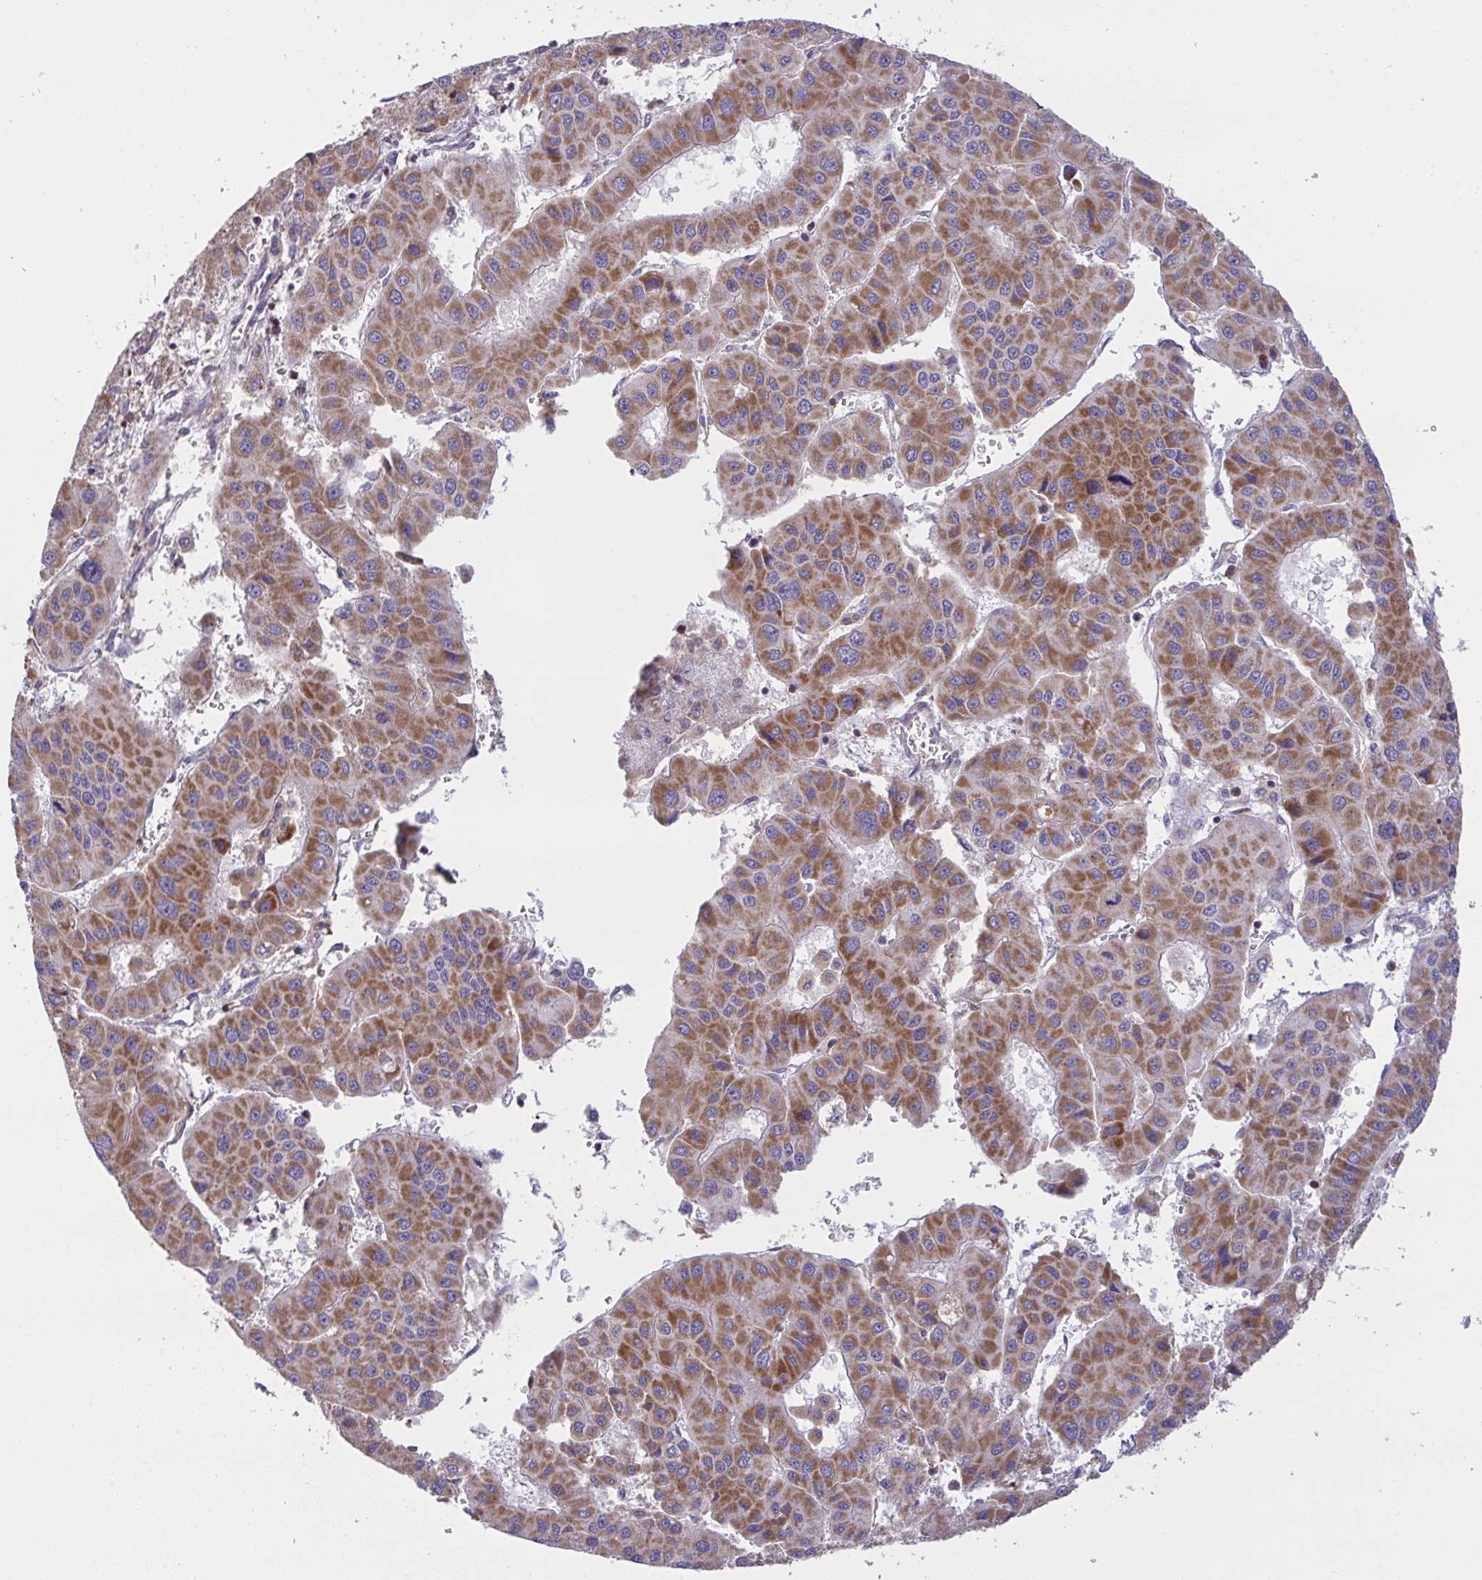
{"staining": {"intensity": "strong", "quantity": ">75%", "location": "cytoplasmic/membranous"}, "tissue": "liver cancer", "cell_type": "Tumor cells", "image_type": "cancer", "snomed": [{"axis": "morphology", "description": "Carcinoma, Hepatocellular, NOS"}, {"axis": "topography", "description": "Liver"}], "caption": "Protein staining exhibits strong cytoplasmic/membranous expression in about >75% of tumor cells in hepatocellular carcinoma (liver). (Stains: DAB (3,3'-diaminobenzidine) in brown, nuclei in blue, Microscopy: brightfield microscopy at high magnification).", "gene": "MICOS10", "patient": {"sex": "male", "age": 73}}